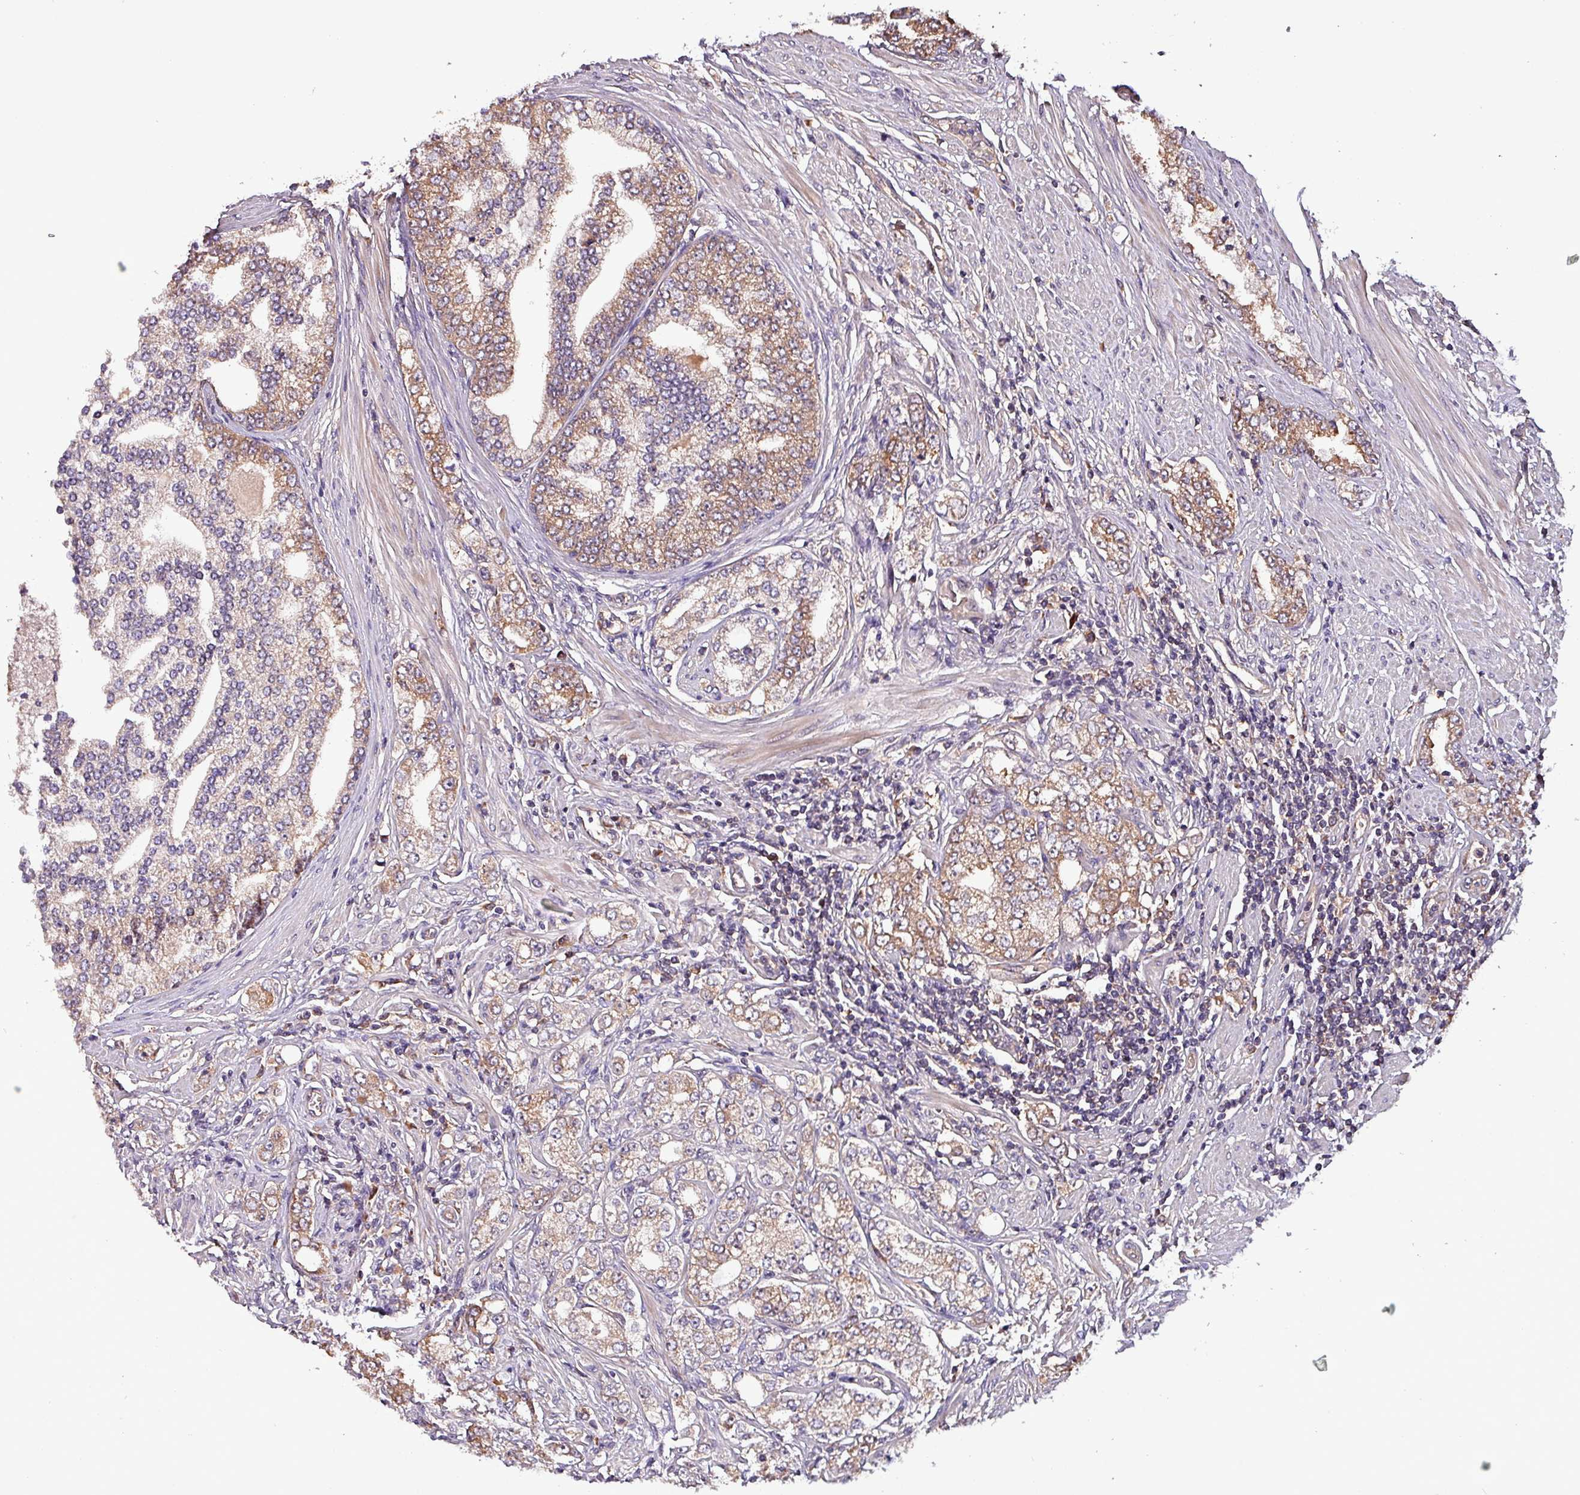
{"staining": {"intensity": "moderate", "quantity": "25%-75%", "location": "cytoplasmic/membranous"}, "tissue": "prostate cancer", "cell_type": "Tumor cells", "image_type": "cancer", "snomed": [{"axis": "morphology", "description": "Adenocarcinoma, High grade"}, {"axis": "topography", "description": "Prostate"}], "caption": "Immunohistochemistry of human prostate cancer (high-grade adenocarcinoma) reveals medium levels of moderate cytoplasmic/membranous expression in about 25%-75% of tumor cells.", "gene": "PAFAH1B2", "patient": {"sex": "male", "age": 64}}